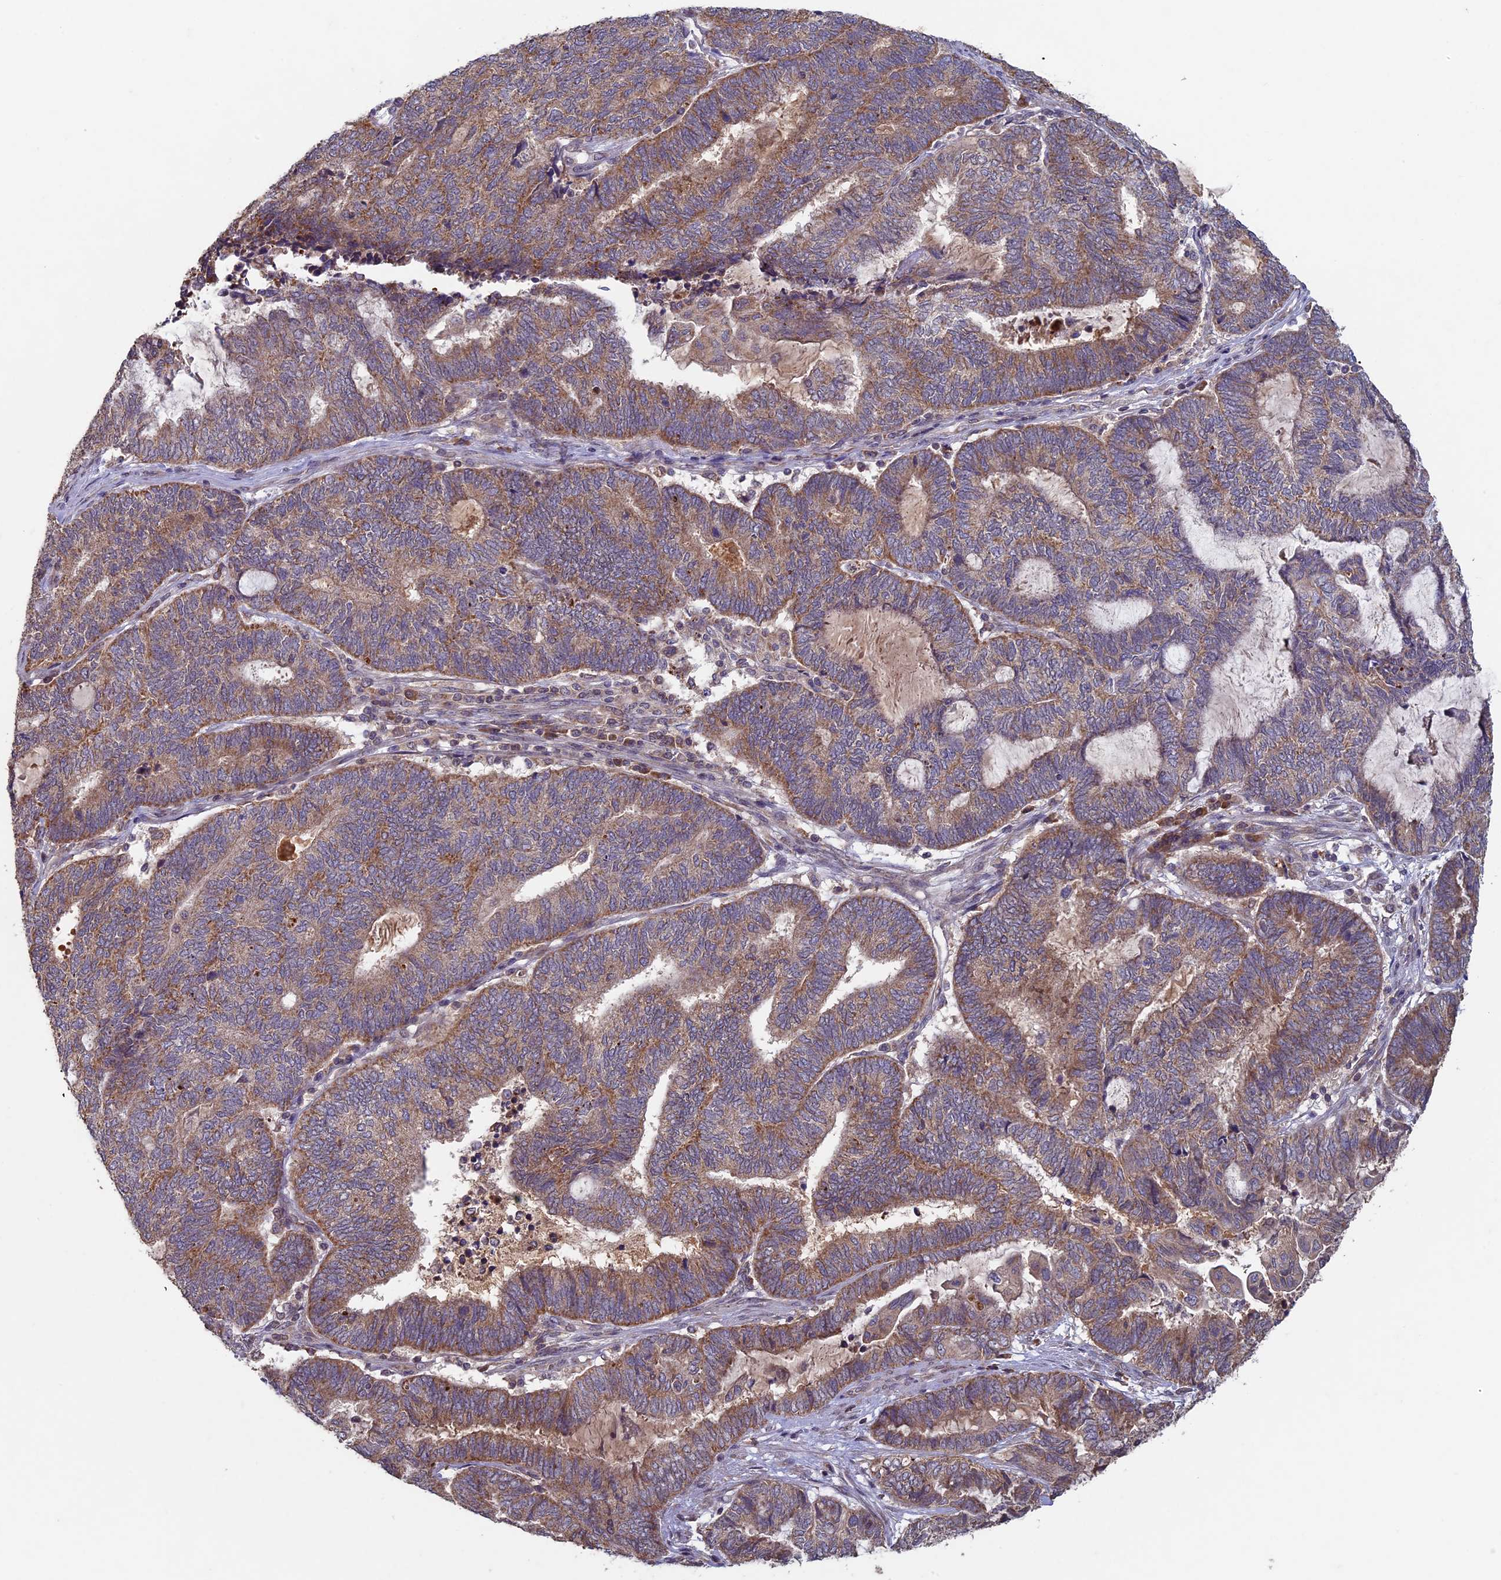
{"staining": {"intensity": "moderate", "quantity": ">75%", "location": "cytoplasmic/membranous"}, "tissue": "endometrial cancer", "cell_type": "Tumor cells", "image_type": "cancer", "snomed": [{"axis": "morphology", "description": "Adenocarcinoma, NOS"}, {"axis": "topography", "description": "Uterus"}, {"axis": "topography", "description": "Endometrium"}], "caption": "Tumor cells demonstrate medium levels of moderate cytoplasmic/membranous staining in approximately >75% of cells in human endometrial cancer (adenocarcinoma). Immunohistochemistry (ihc) stains the protein in brown and the nuclei are stained blue.", "gene": "RCCD1", "patient": {"sex": "female", "age": 70}}